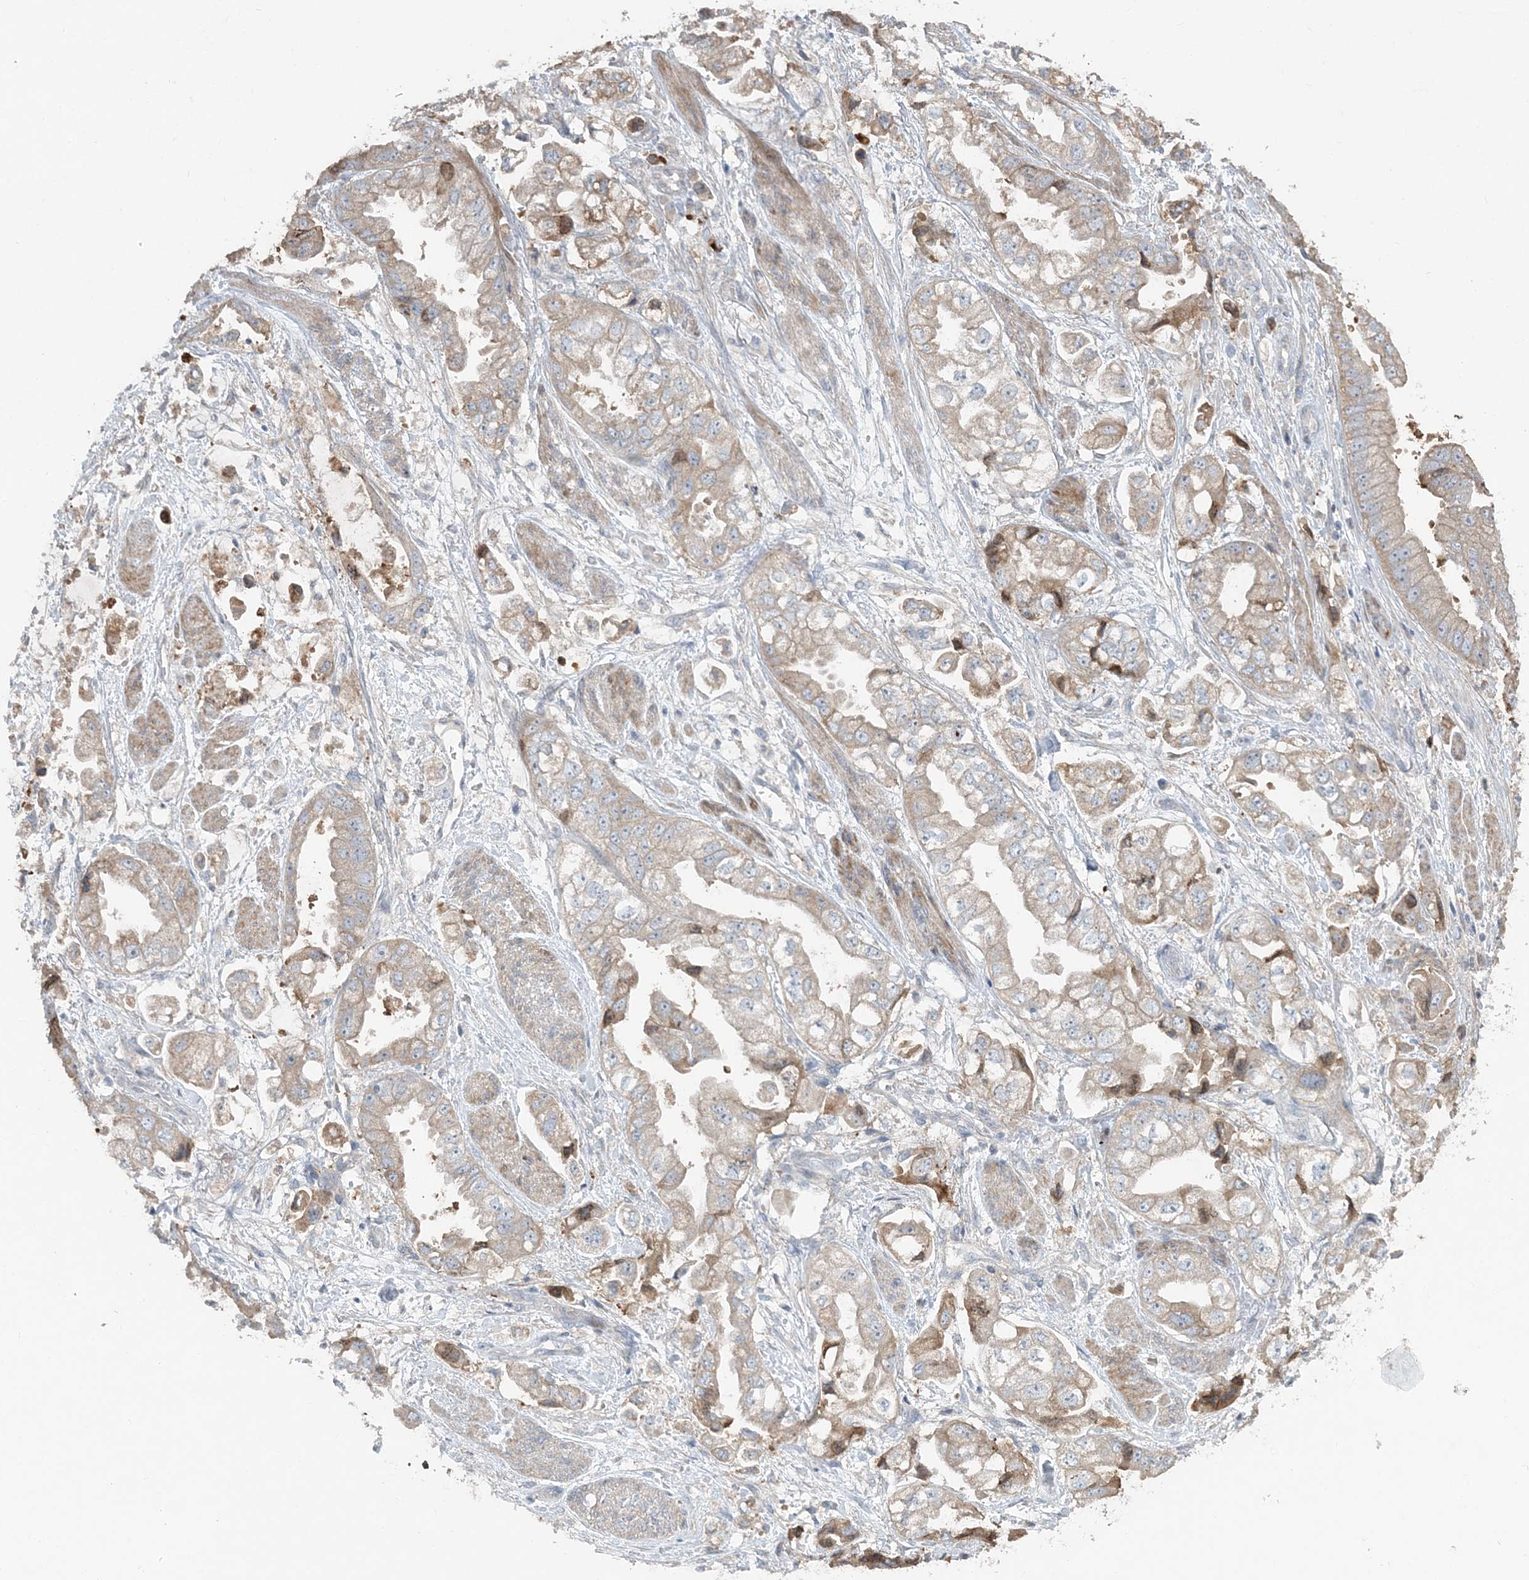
{"staining": {"intensity": "weak", "quantity": ">75%", "location": "cytoplasmic/membranous"}, "tissue": "stomach cancer", "cell_type": "Tumor cells", "image_type": "cancer", "snomed": [{"axis": "morphology", "description": "Adenocarcinoma, NOS"}, {"axis": "topography", "description": "Stomach"}], "caption": "Stomach adenocarcinoma stained with DAB IHC demonstrates low levels of weak cytoplasmic/membranous positivity in about >75% of tumor cells.", "gene": "SLC4A10", "patient": {"sex": "male", "age": 62}}